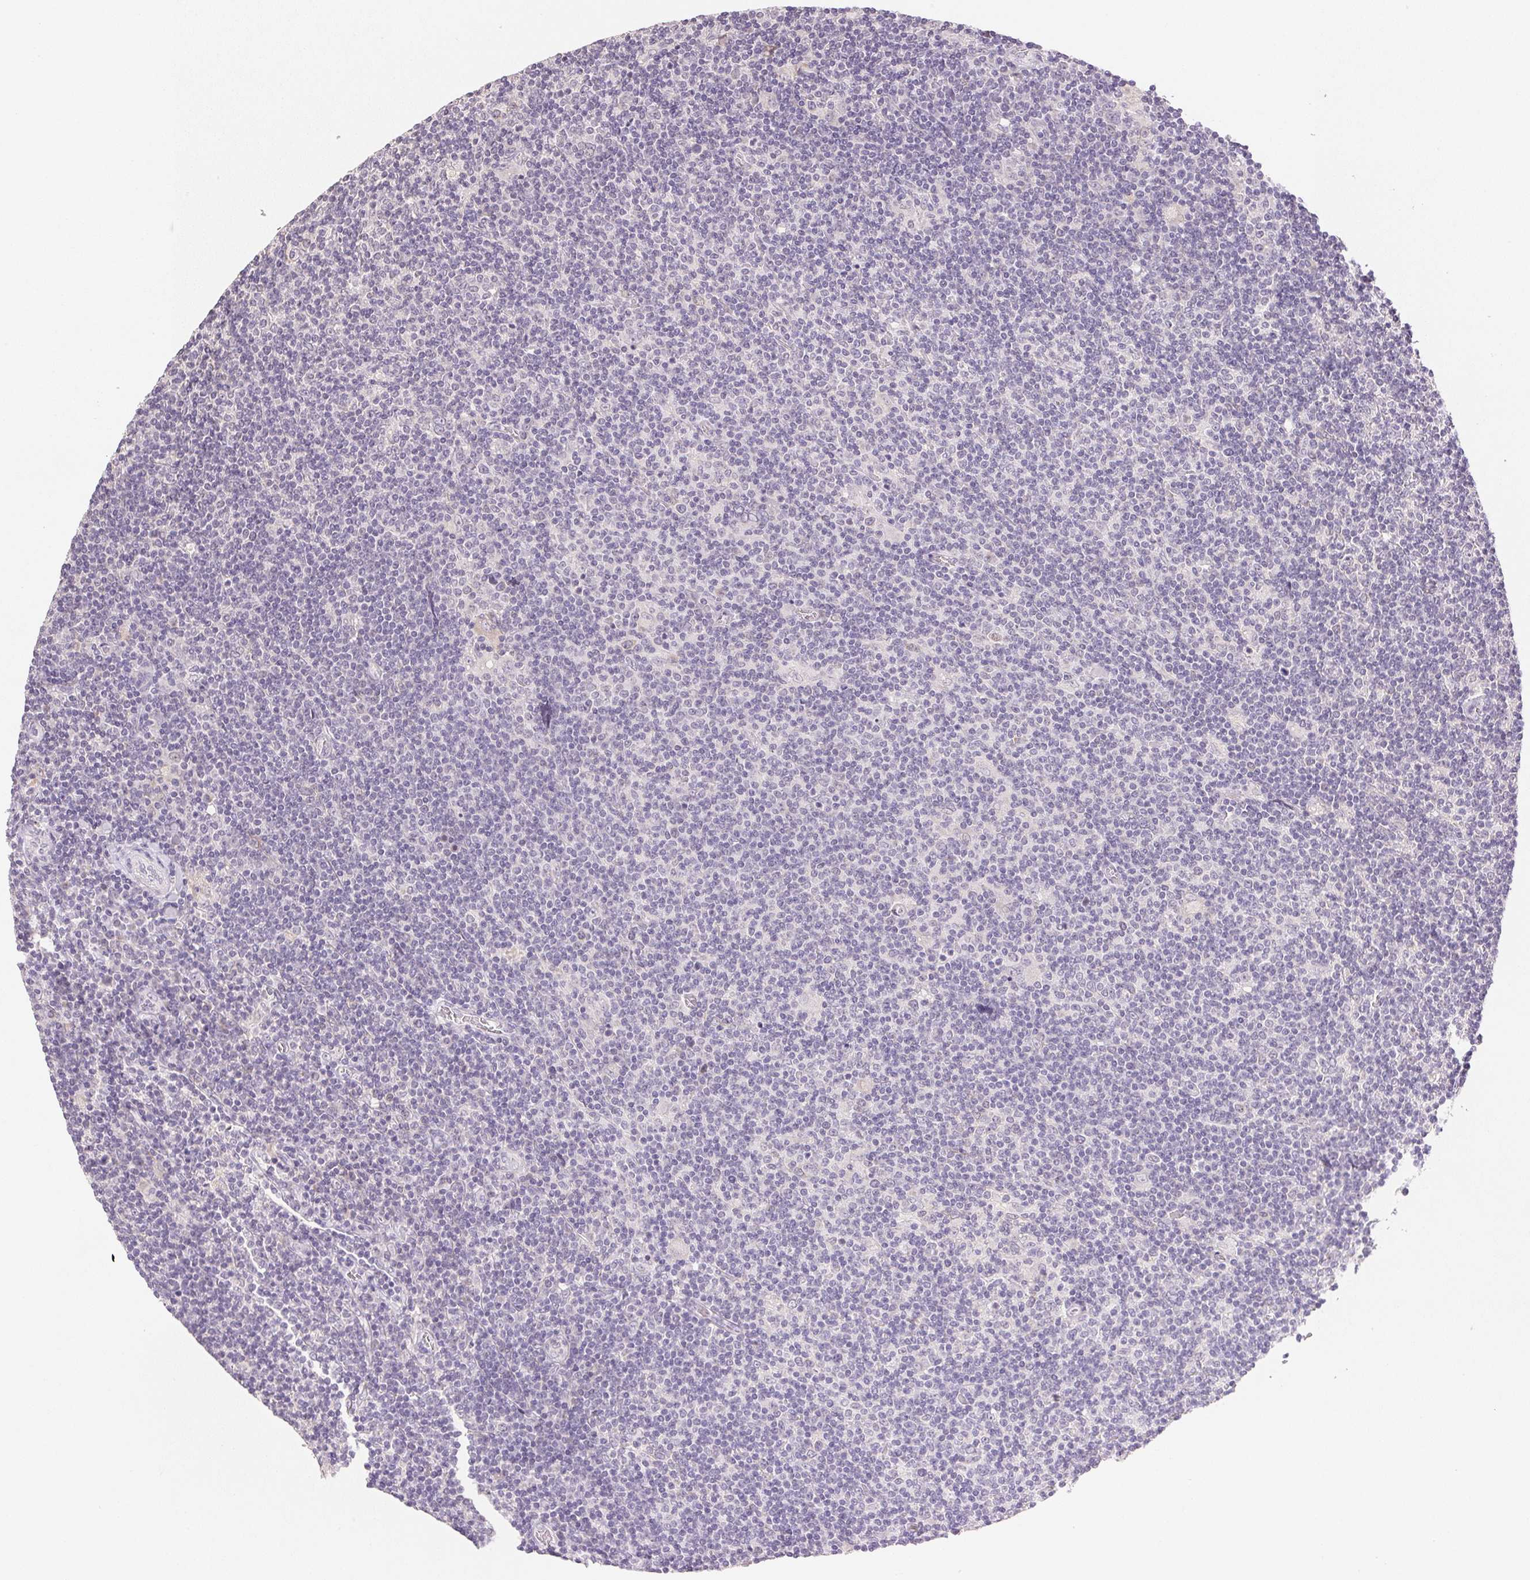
{"staining": {"intensity": "negative", "quantity": "none", "location": "none"}, "tissue": "lymphoma", "cell_type": "Tumor cells", "image_type": "cancer", "snomed": [{"axis": "morphology", "description": "Hodgkin's disease, NOS"}, {"axis": "topography", "description": "Lymph node"}], "caption": "High magnification brightfield microscopy of Hodgkin's disease stained with DAB (brown) and counterstained with hematoxylin (blue): tumor cells show no significant staining.", "gene": "DHCR24", "patient": {"sex": "male", "age": 40}}